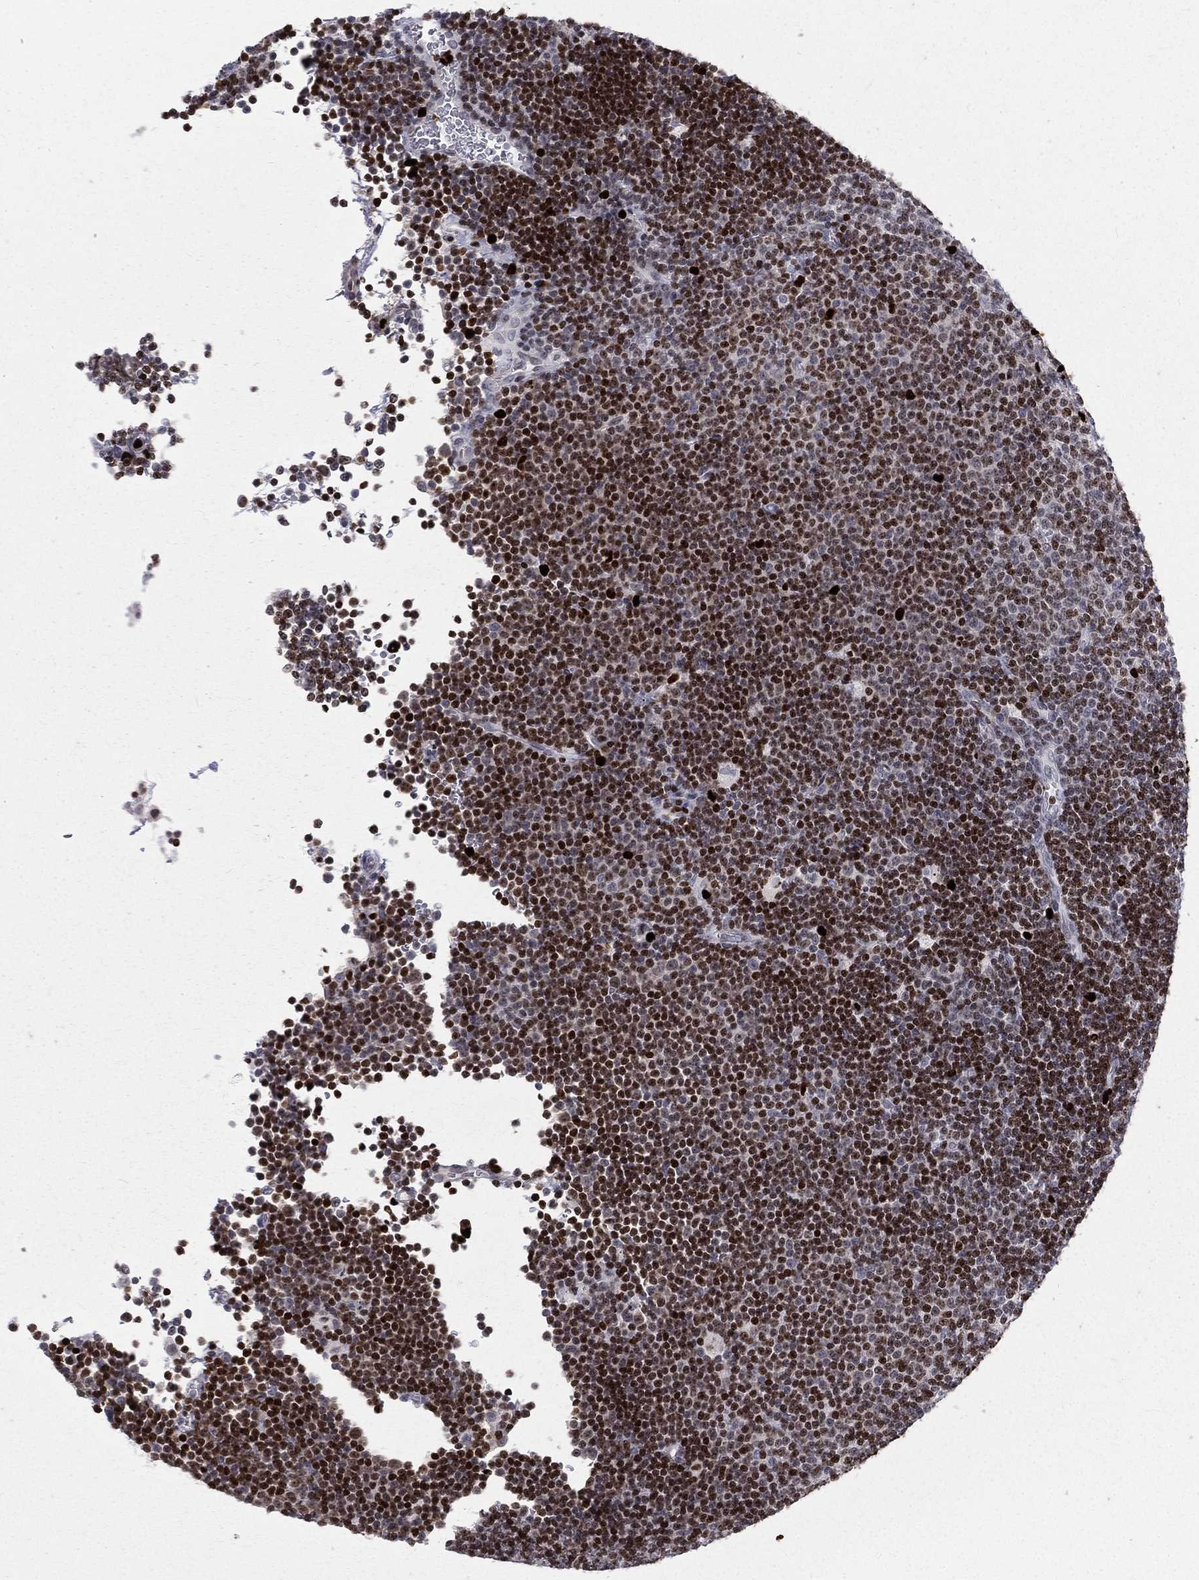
{"staining": {"intensity": "strong", "quantity": ">75%", "location": "nuclear"}, "tissue": "lymphoma", "cell_type": "Tumor cells", "image_type": "cancer", "snomed": [{"axis": "morphology", "description": "Malignant lymphoma, non-Hodgkin's type, Low grade"}, {"axis": "topography", "description": "Brain"}], "caption": "The image demonstrates immunohistochemical staining of lymphoma. There is strong nuclear staining is appreciated in about >75% of tumor cells.", "gene": "MNDA", "patient": {"sex": "female", "age": 66}}